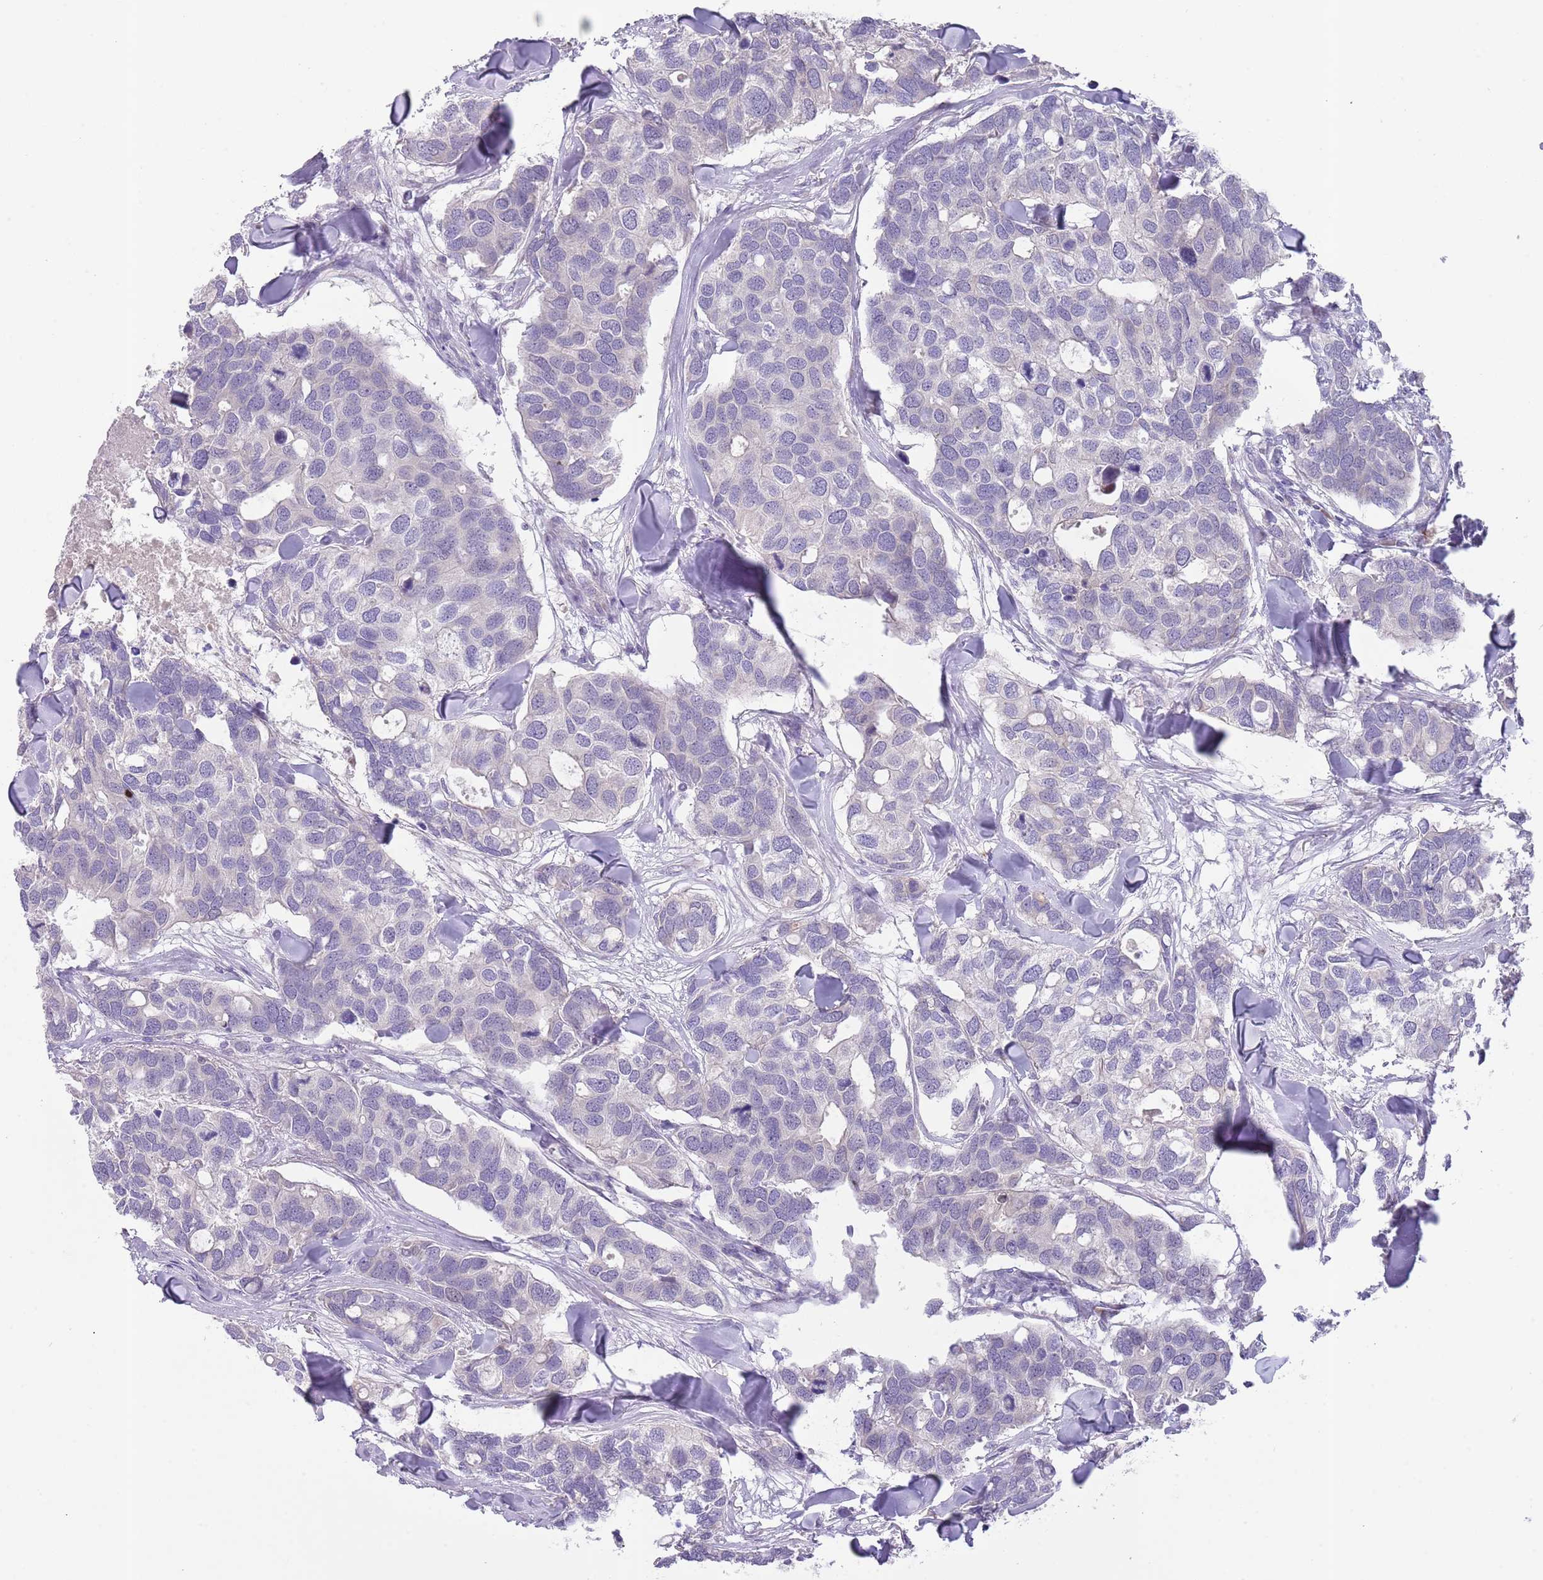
{"staining": {"intensity": "negative", "quantity": "none", "location": "none"}, "tissue": "breast cancer", "cell_type": "Tumor cells", "image_type": "cancer", "snomed": [{"axis": "morphology", "description": "Duct carcinoma"}, {"axis": "topography", "description": "Breast"}], "caption": "Tumor cells show no significant staining in breast cancer (infiltrating ductal carcinoma).", "gene": "PRAC1", "patient": {"sex": "female", "age": 83}}